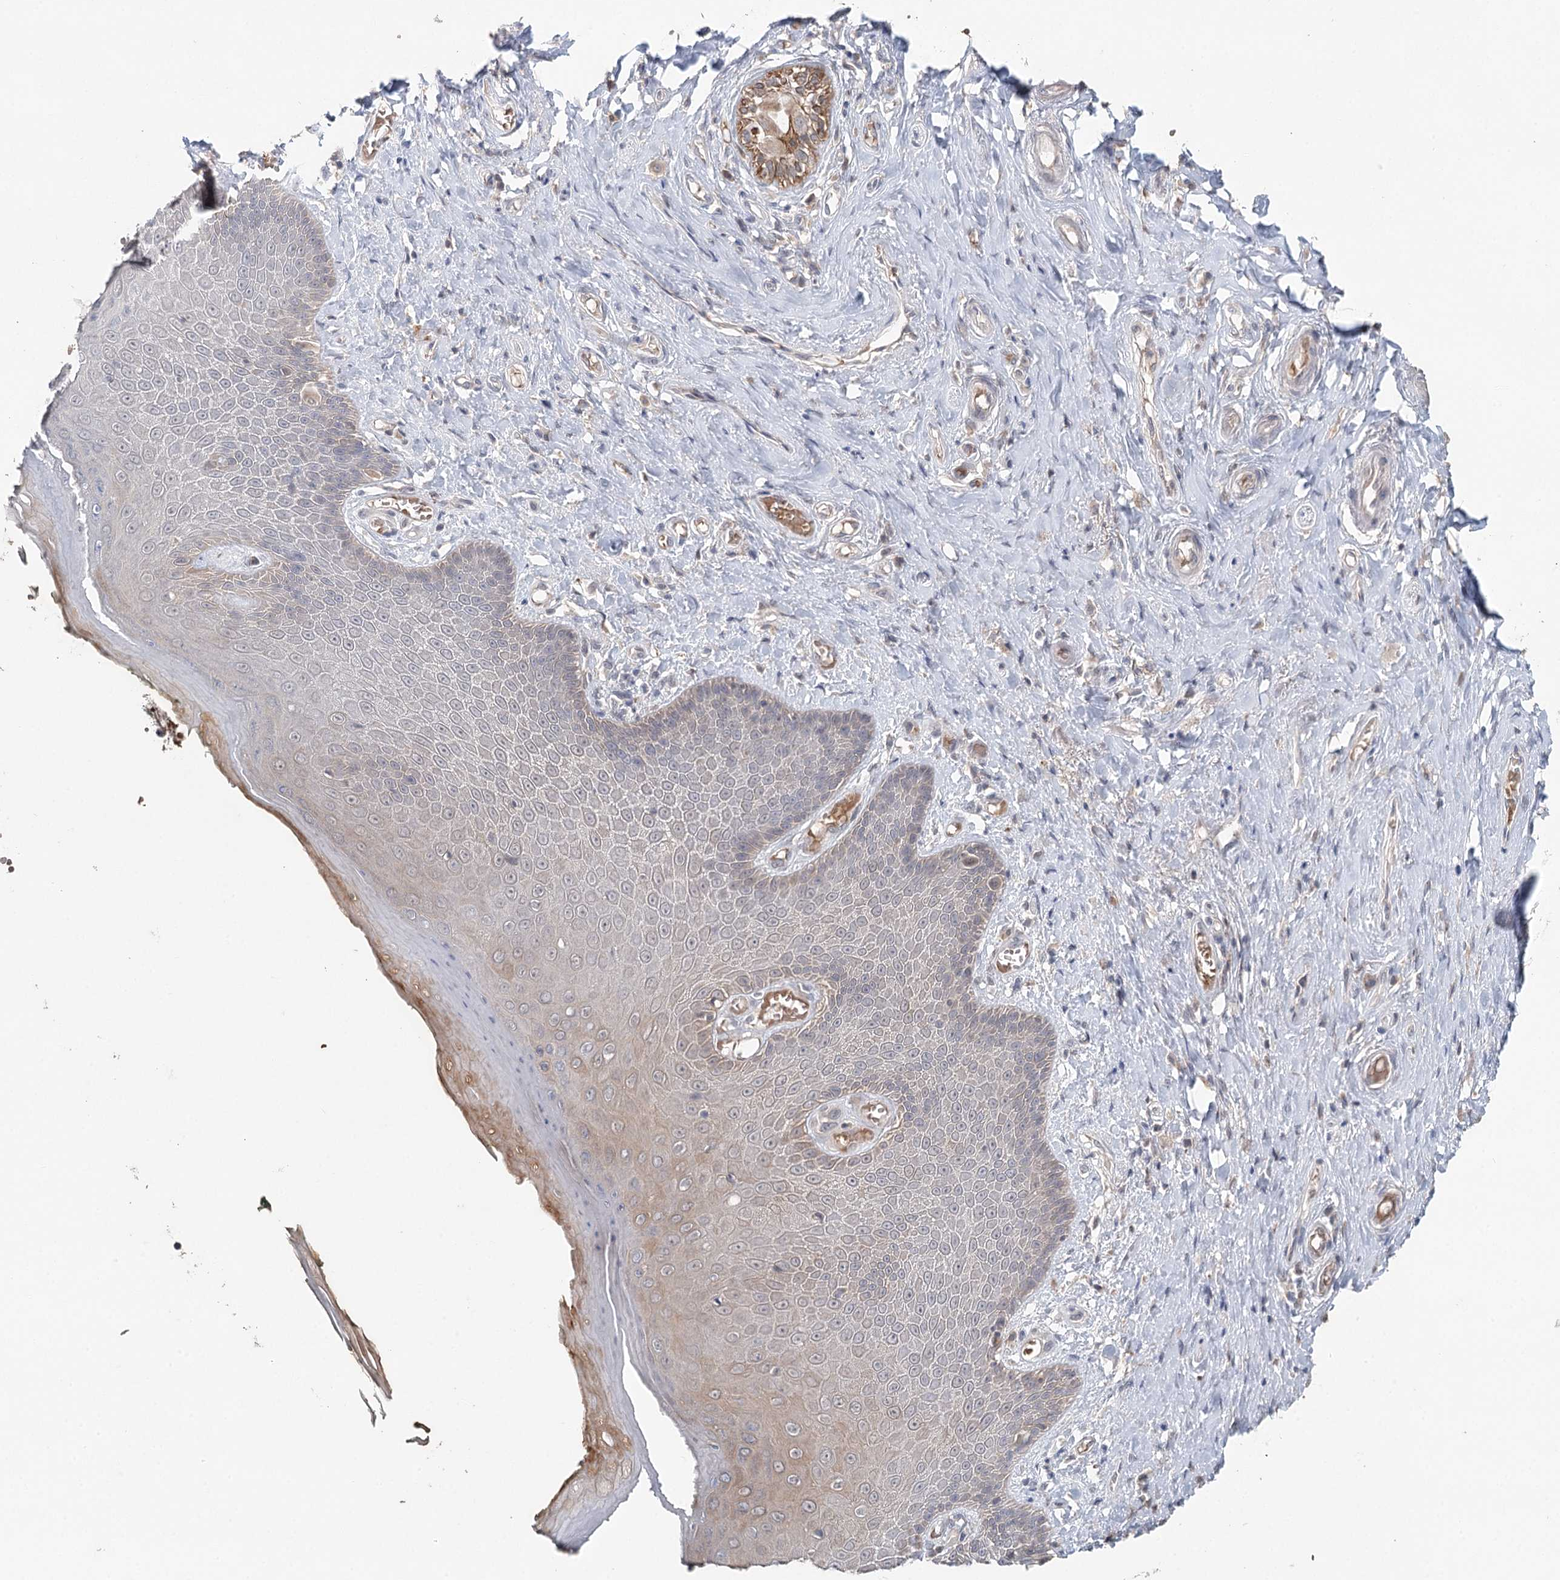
{"staining": {"intensity": "moderate", "quantity": "<25%", "location": "cytoplasmic/membranous"}, "tissue": "skin", "cell_type": "Epidermal cells", "image_type": "normal", "snomed": [{"axis": "morphology", "description": "Normal tissue, NOS"}, {"axis": "topography", "description": "Anal"}], "caption": "The image reveals immunohistochemical staining of unremarkable skin. There is moderate cytoplasmic/membranous expression is seen in about <25% of epidermal cells. (DAB (3,3'-diaminobenzidine) IHC with brightfield microscopy, high magnification).", "gene": "FBXO7", "patient": {"sex": "male", "age": 78}}